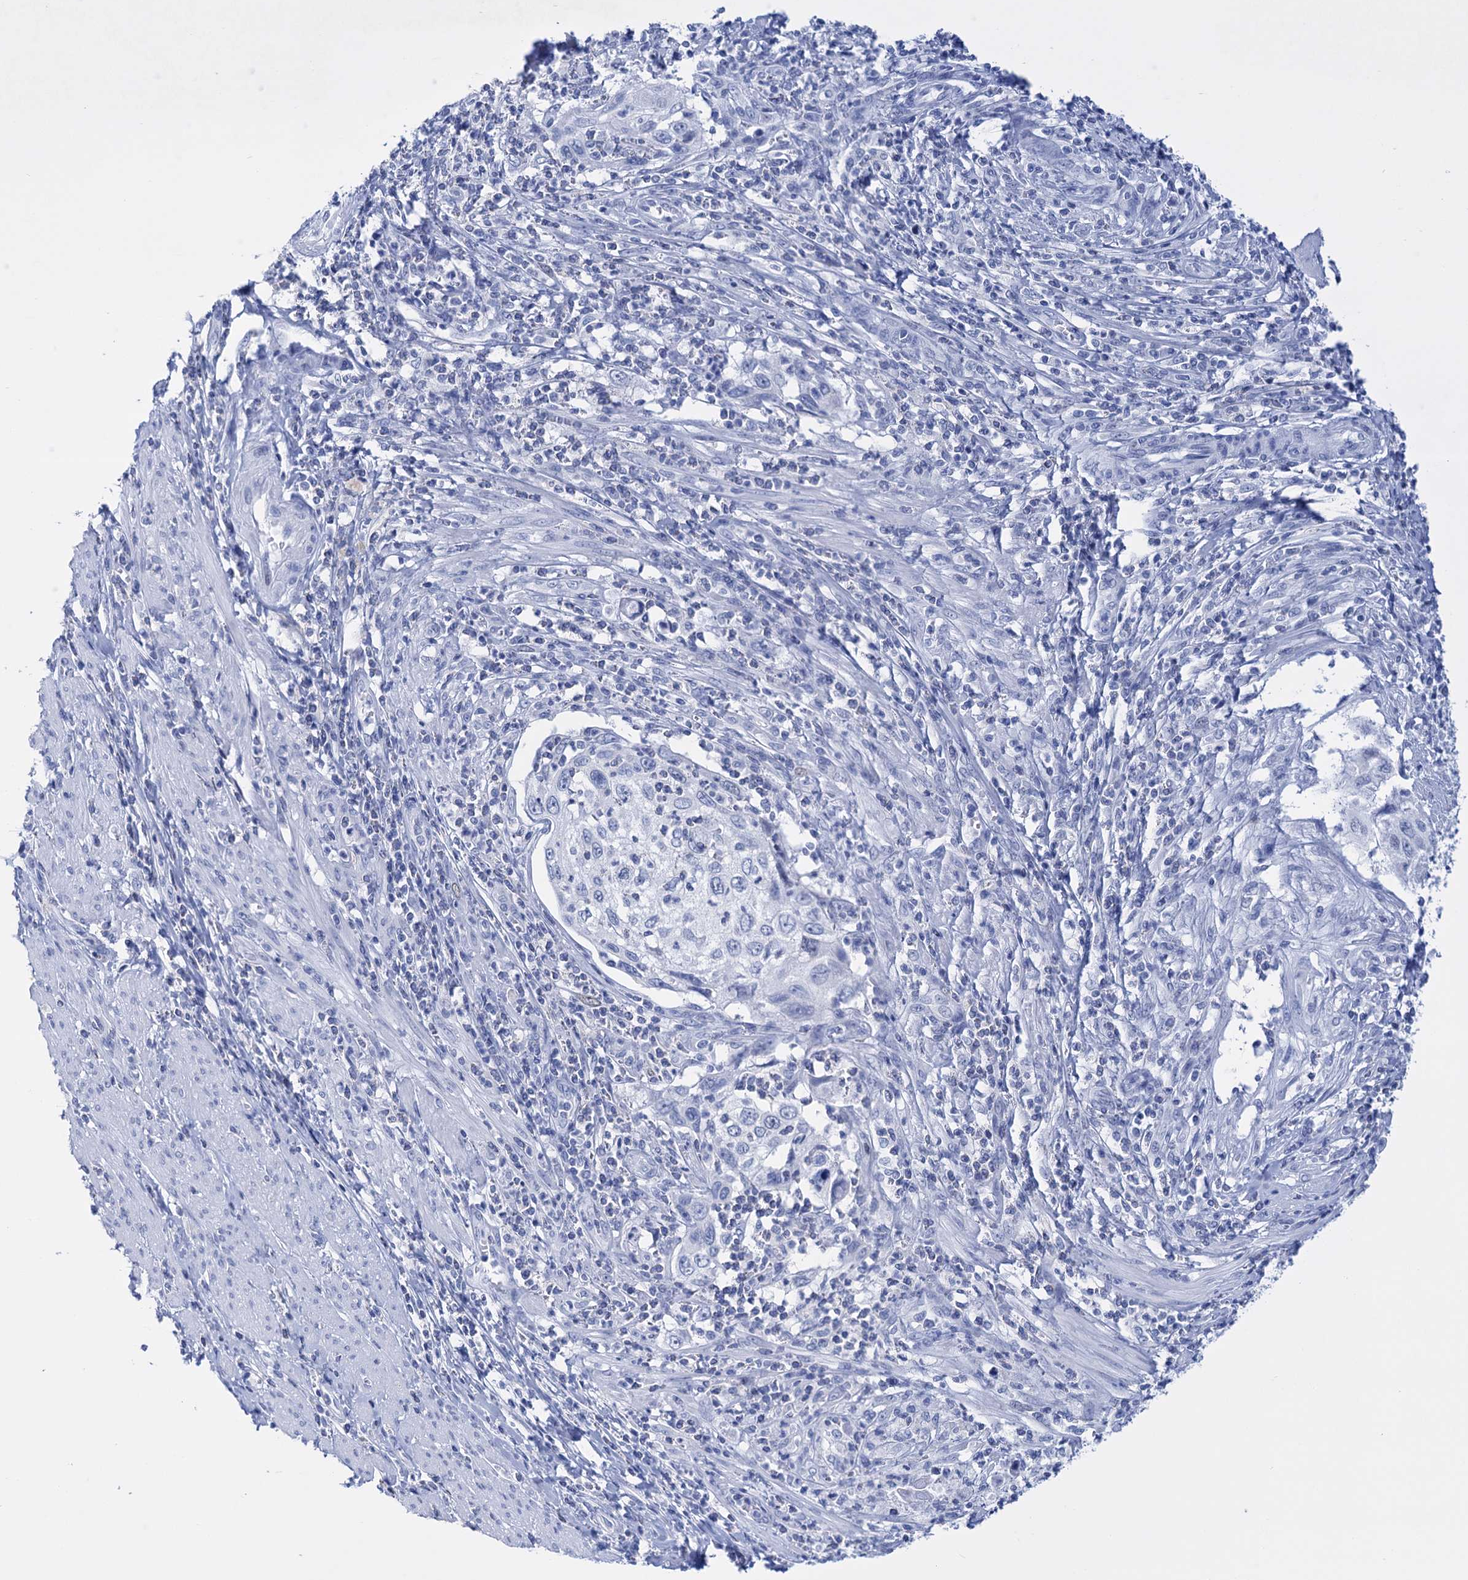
{"staining": {"intensity": "negative", "quantity": "none", "location": "none"}, "tissue": "cervical cancer", "cell_type": "Tumor cells", "image_type": "cancer", "snomed": [{"axis": "morphology", "description": "Squamous cell carcinoma, NOS"}, {"axis": "topography", "description": "Cervix"}], "caption": "This is a image of immunohistochemistry staining of cervical cancer, which shows no staining in tumor cells.", "gene": "FBXW12", "patient": {"sex": "female", "age": 70}}